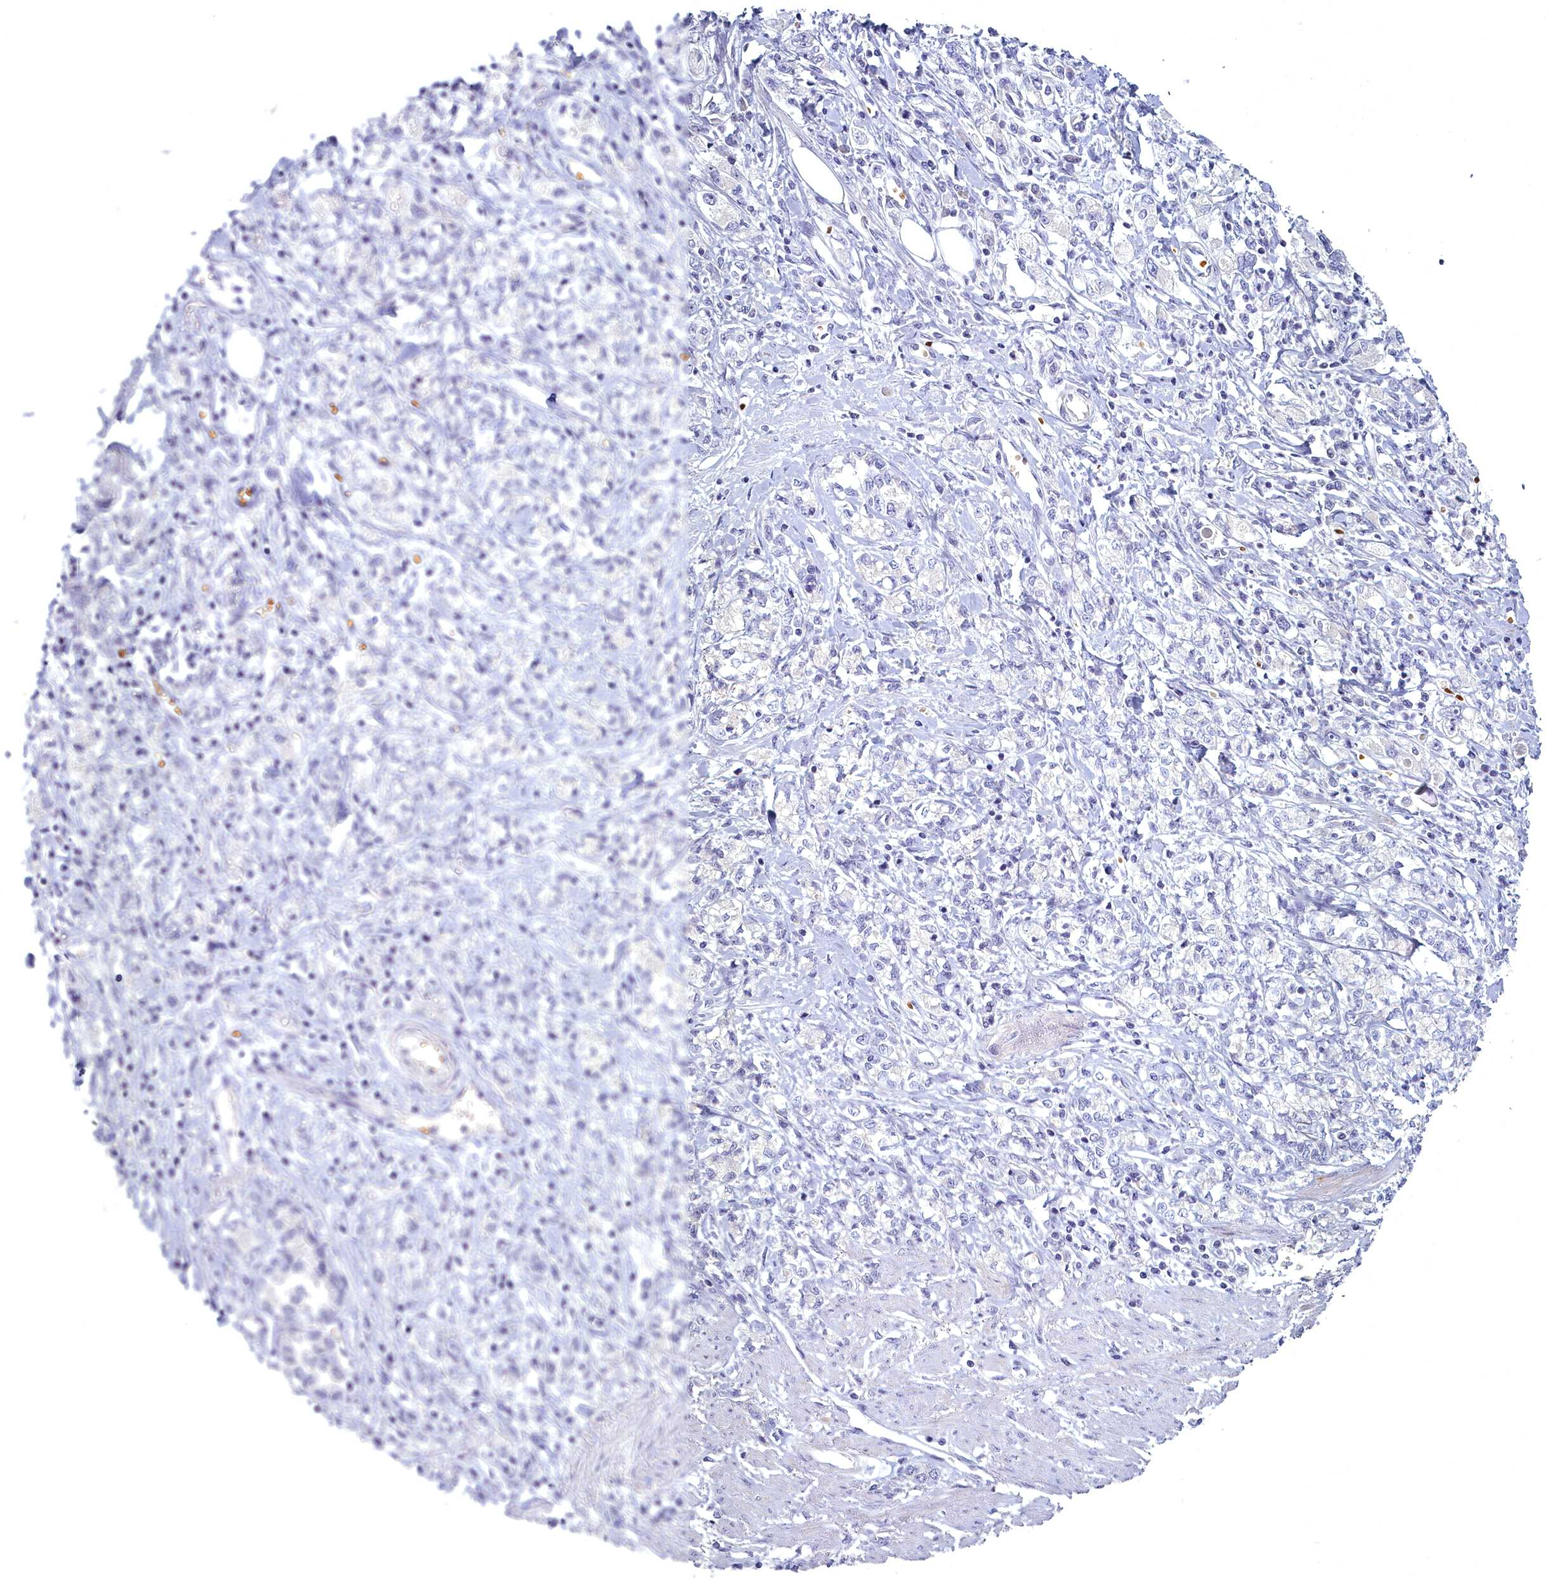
{"staining": {"intensity": "negative", "quantity": "none", "location": "none"}, "tissue": "stomach cancer", "cell_type": "Tumor cells", "image_type": "cancer", "snomed": [{"axis": "morphology", "description": "Adenocarcinoma, NOS"}, {"axis": "topography", "description": "Stomach"}], "caption": "A histopathology image of human adenocarcinoma (stomach) is negative for staining in tumor cells.", "gene": "ARL15", "patient": {"sex": "female", "age": 76}}